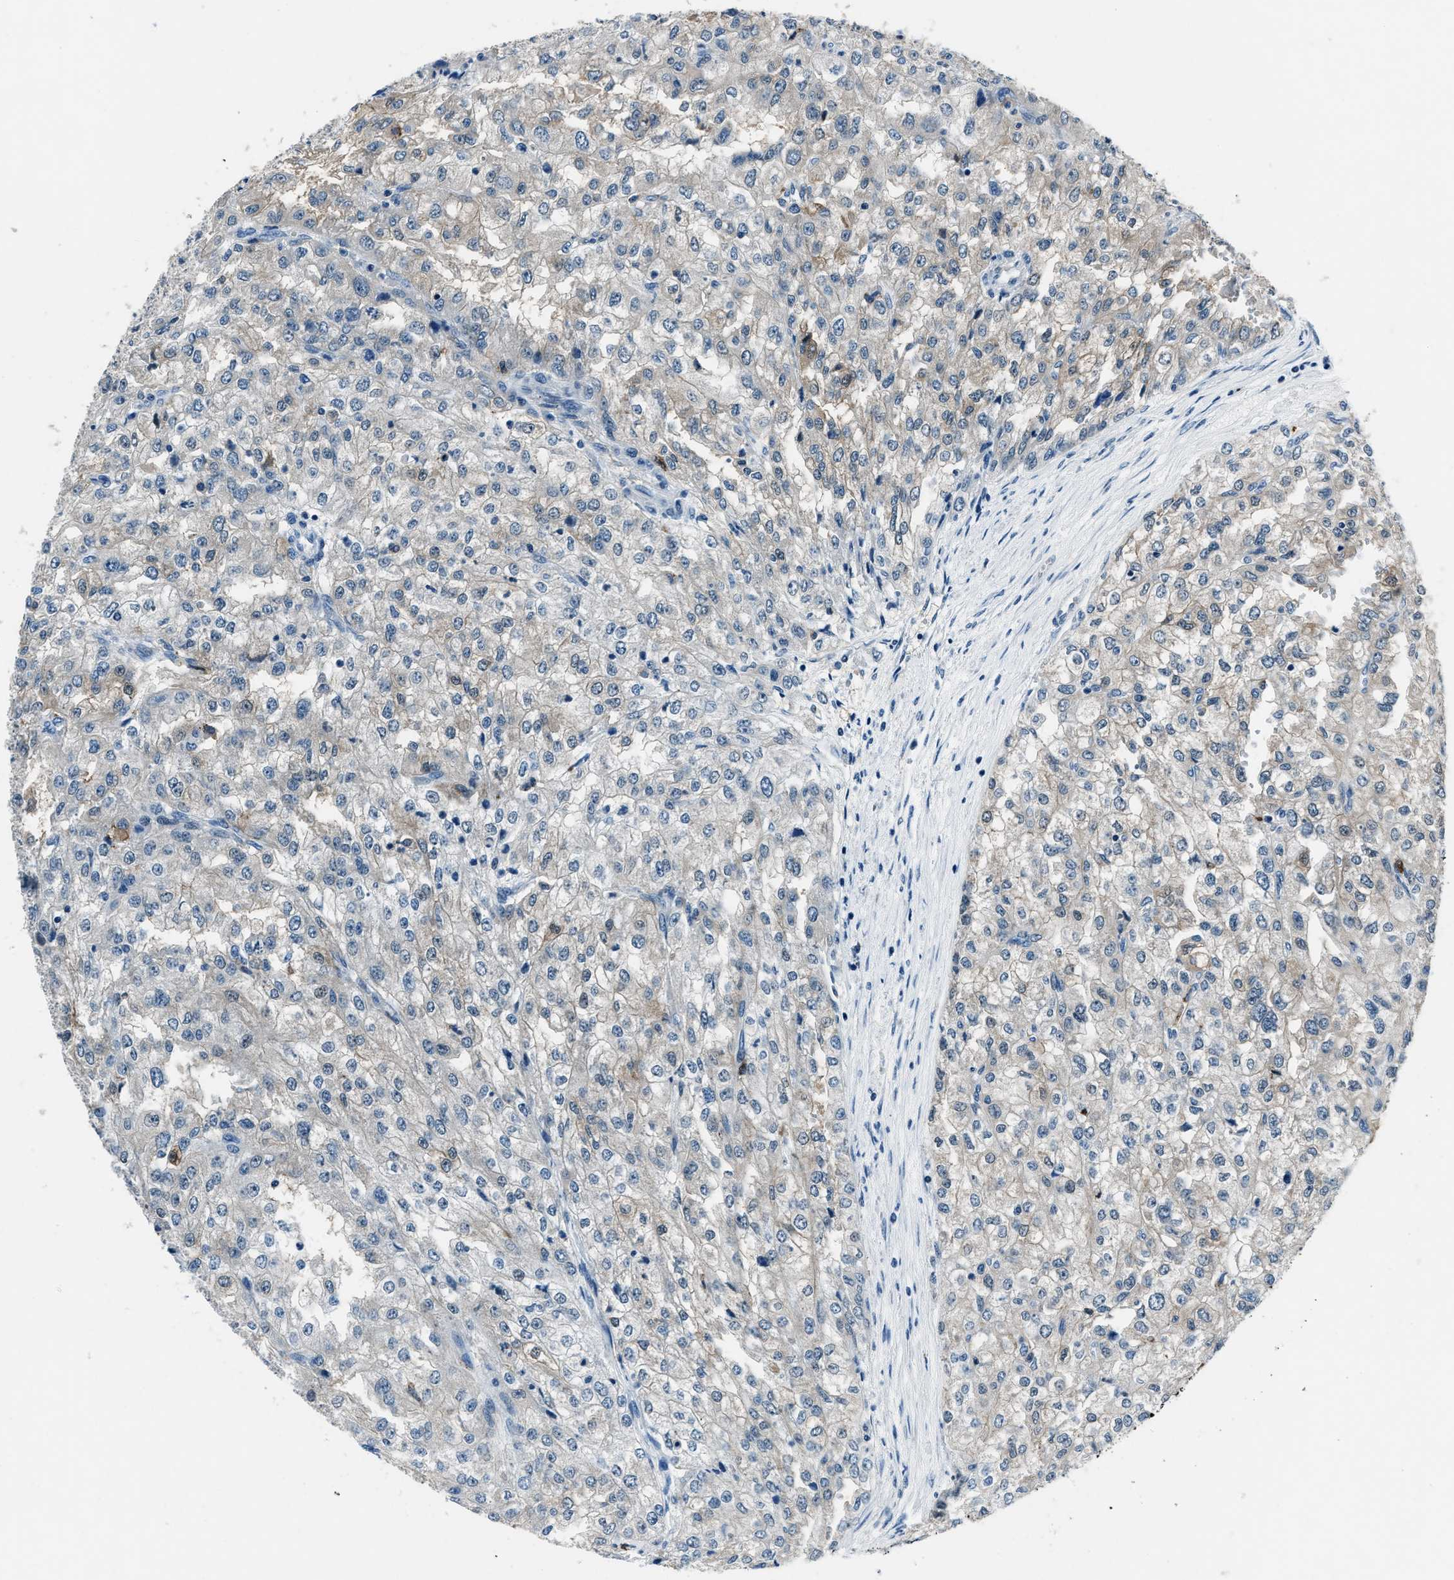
{"staining": {"intensity": "negative", "quantity": "none", "location": "none"}, "tissue": "renal cancer", "cell_type": "Tumor cells", "image_type": "cancer", "snomed": [{"axis": "morphology", "description": "Adenocarcinoma, NOS"}, {"axis": "topography", "description": "Kidney"}], "caption": "There is no significant positivity in tumor cells of renal cancer (adenocarcinoma).", "gene": "PTPDC1", "patient": {"sex": "female", "age": 54}}